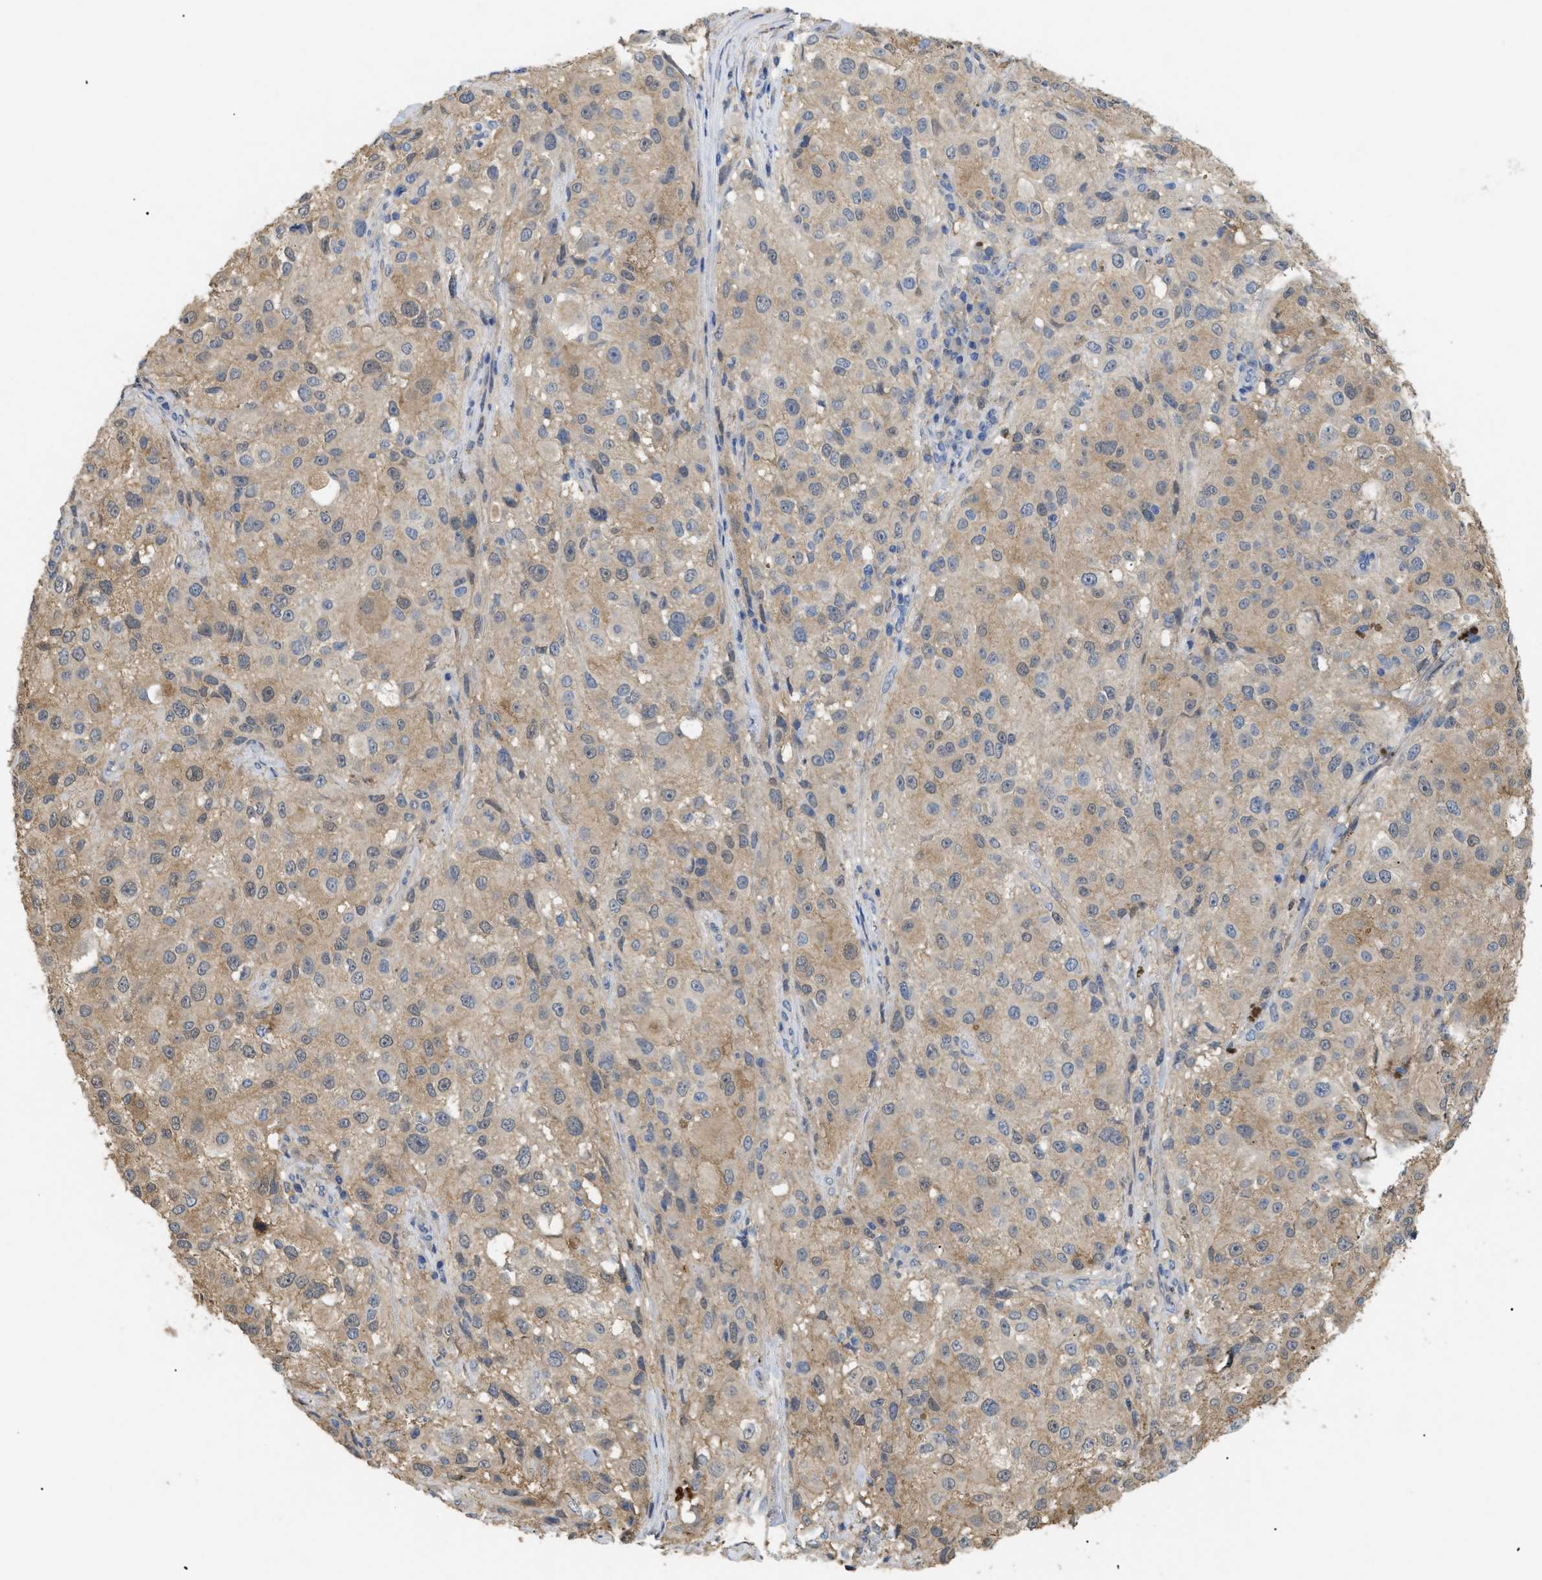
{"staining": {"intensity": "weak", "quantity": ">75%", "location": "cytoplasmic/membranous"}, "tissue": "melanoma", "cell_type": "Tumor cells", "image_type": "cancer", "snomed": [{"axis": "morphology", "description": "Necrosis, NOS"}, {"axis": "morphology", "description": "Malignant melanoma, NOS"}, {"axis": "topography", "description": "Skin"}], "caption": "Malignant melanoma stained for a protein exhibits weak cytoplasmic/membranous positivity in tumor cells.", "gene": "ANXA4", "patient": {"sex": "female", "age": 87}}